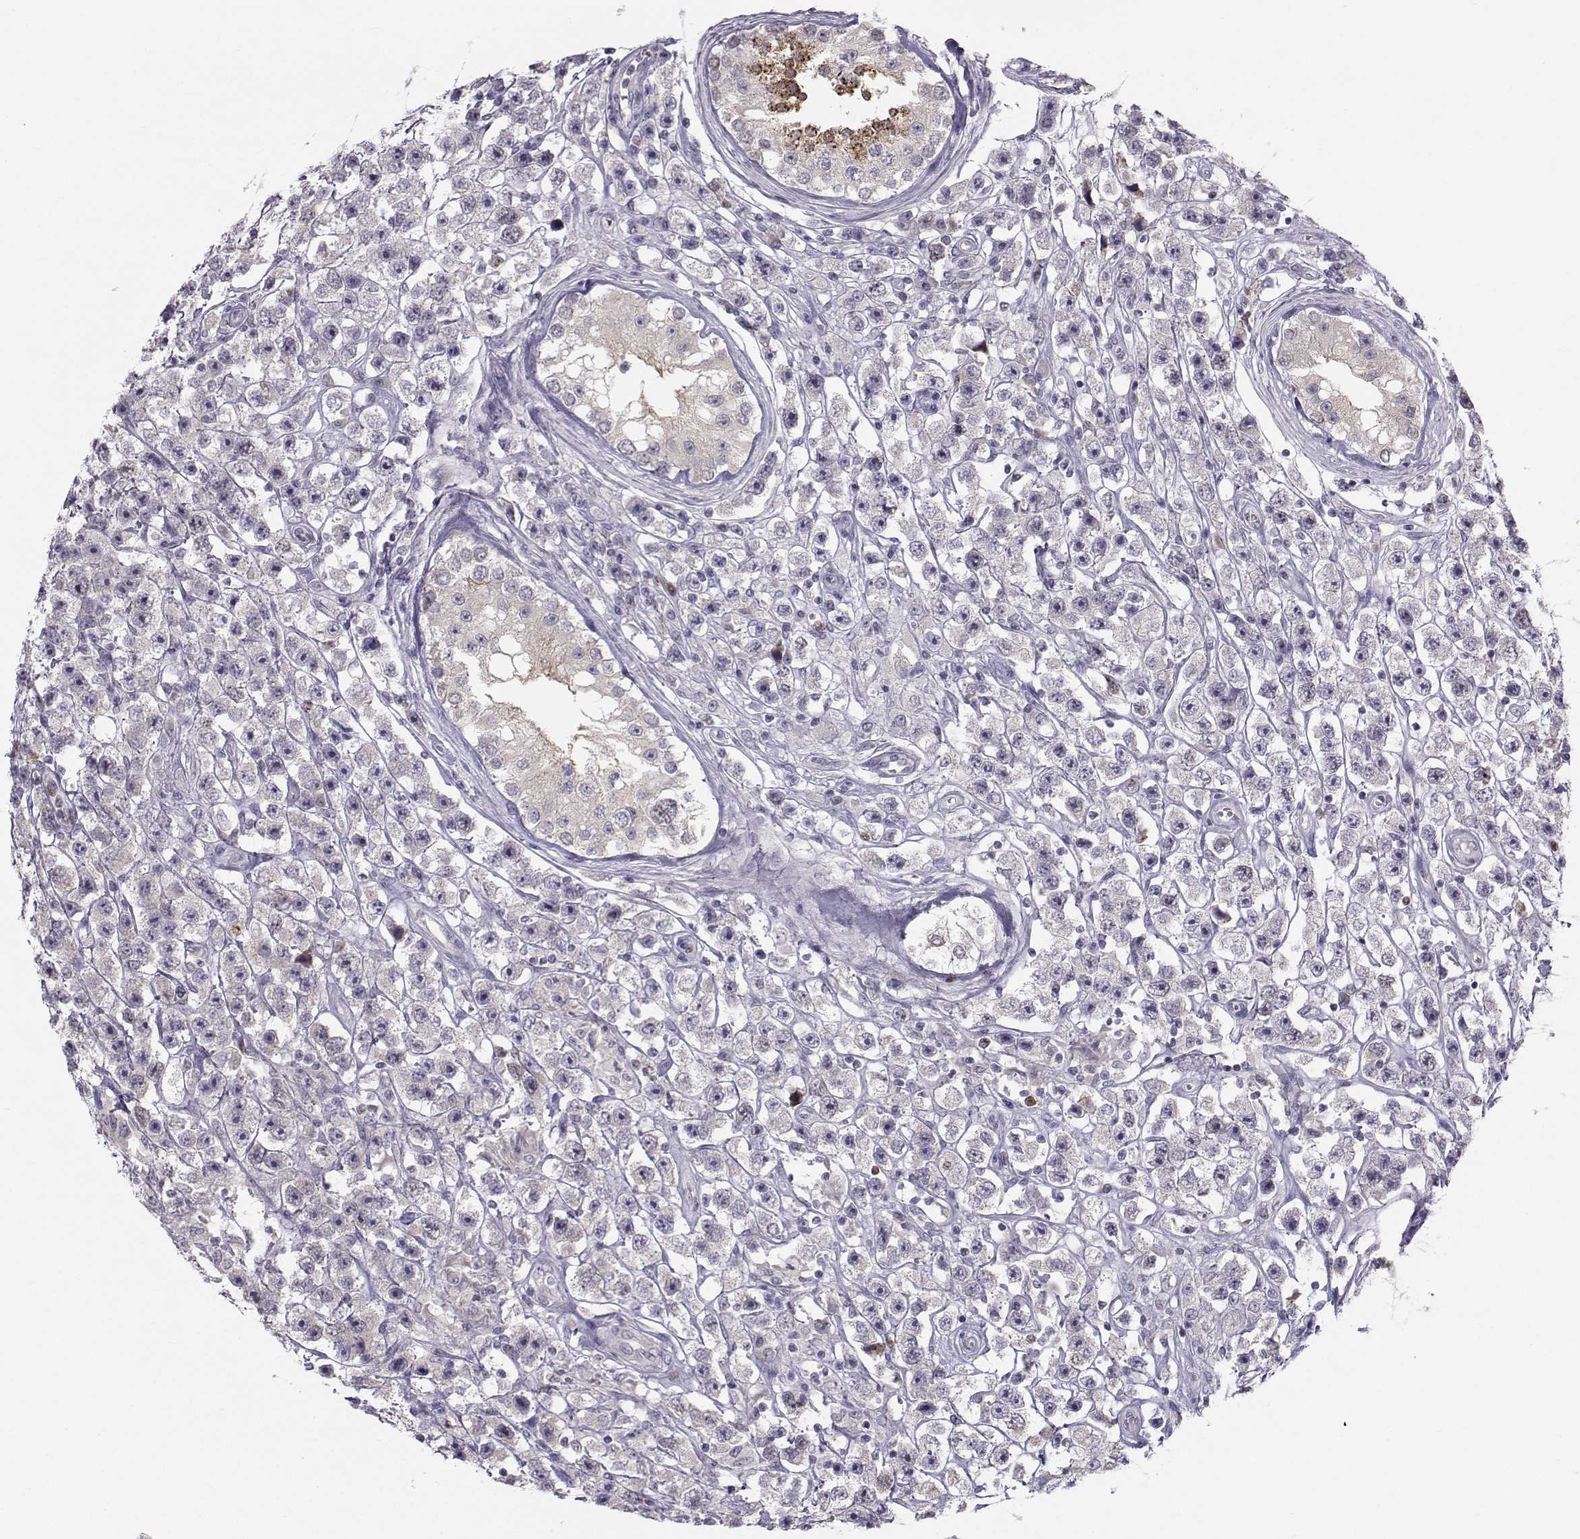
{"staining": {"intensity": "negative", "quantity": "none", "location": "none"}, "tissue": "testis cancer", "cell_type": "Tumor cells", "image_type": "cancer", "snomed": [{"axis": "morphology", "description": "Seminoma, NOS"}, {"axis": "topography", "description": "Testis"}], "caption": "Tumor cells are negative for protein expression in human testis cancer. (DAB immunohistochemistry, high magnification).", "gene": "LRP8", "patient": {"sex": "male", "age": 45}}